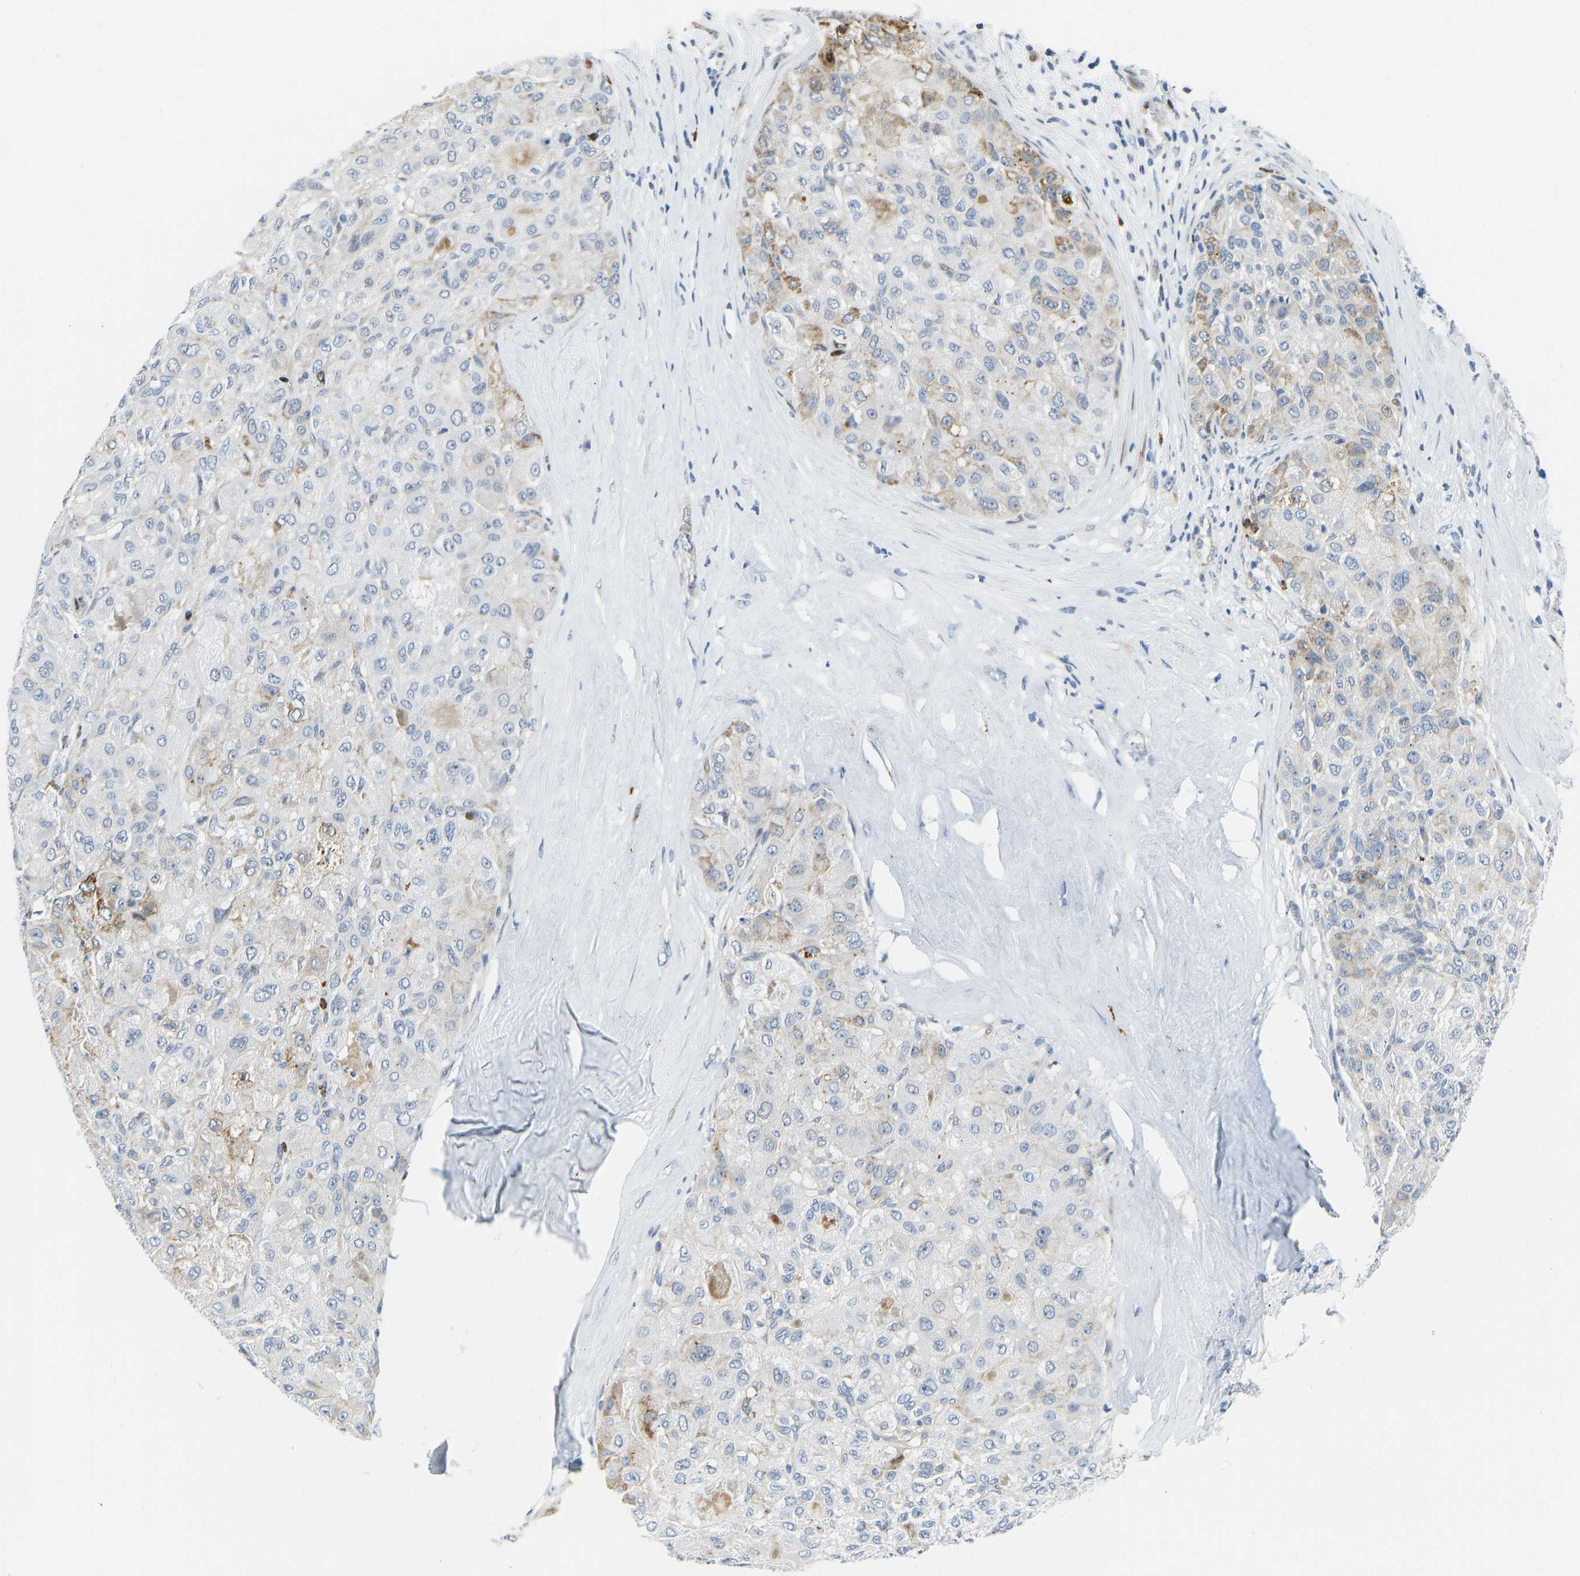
{"staining": {"intensity": "moderate", "quantity": "25%-75%", "location": "cytoplasmic/membranous"}, "tissue": "liver cancer", "cell_type": "Tumor cells", "image_type": "cancer", "snomed": [{"axis": "morphology", "description": "Carcinoma, Hepatocellular, NOS"}, {"axis": "topography", "description": "Liver"}], "caption": "A high-resolution image shows immunohistochemistry (IHC) staining of liver hepatocellular carcinoma, which displays moderate cytoplasmic/membranous expression in approximately 25%-75% of tumor cells.", "gene": "HDAC5", "patient": {"sex": "male", "age": 80}}